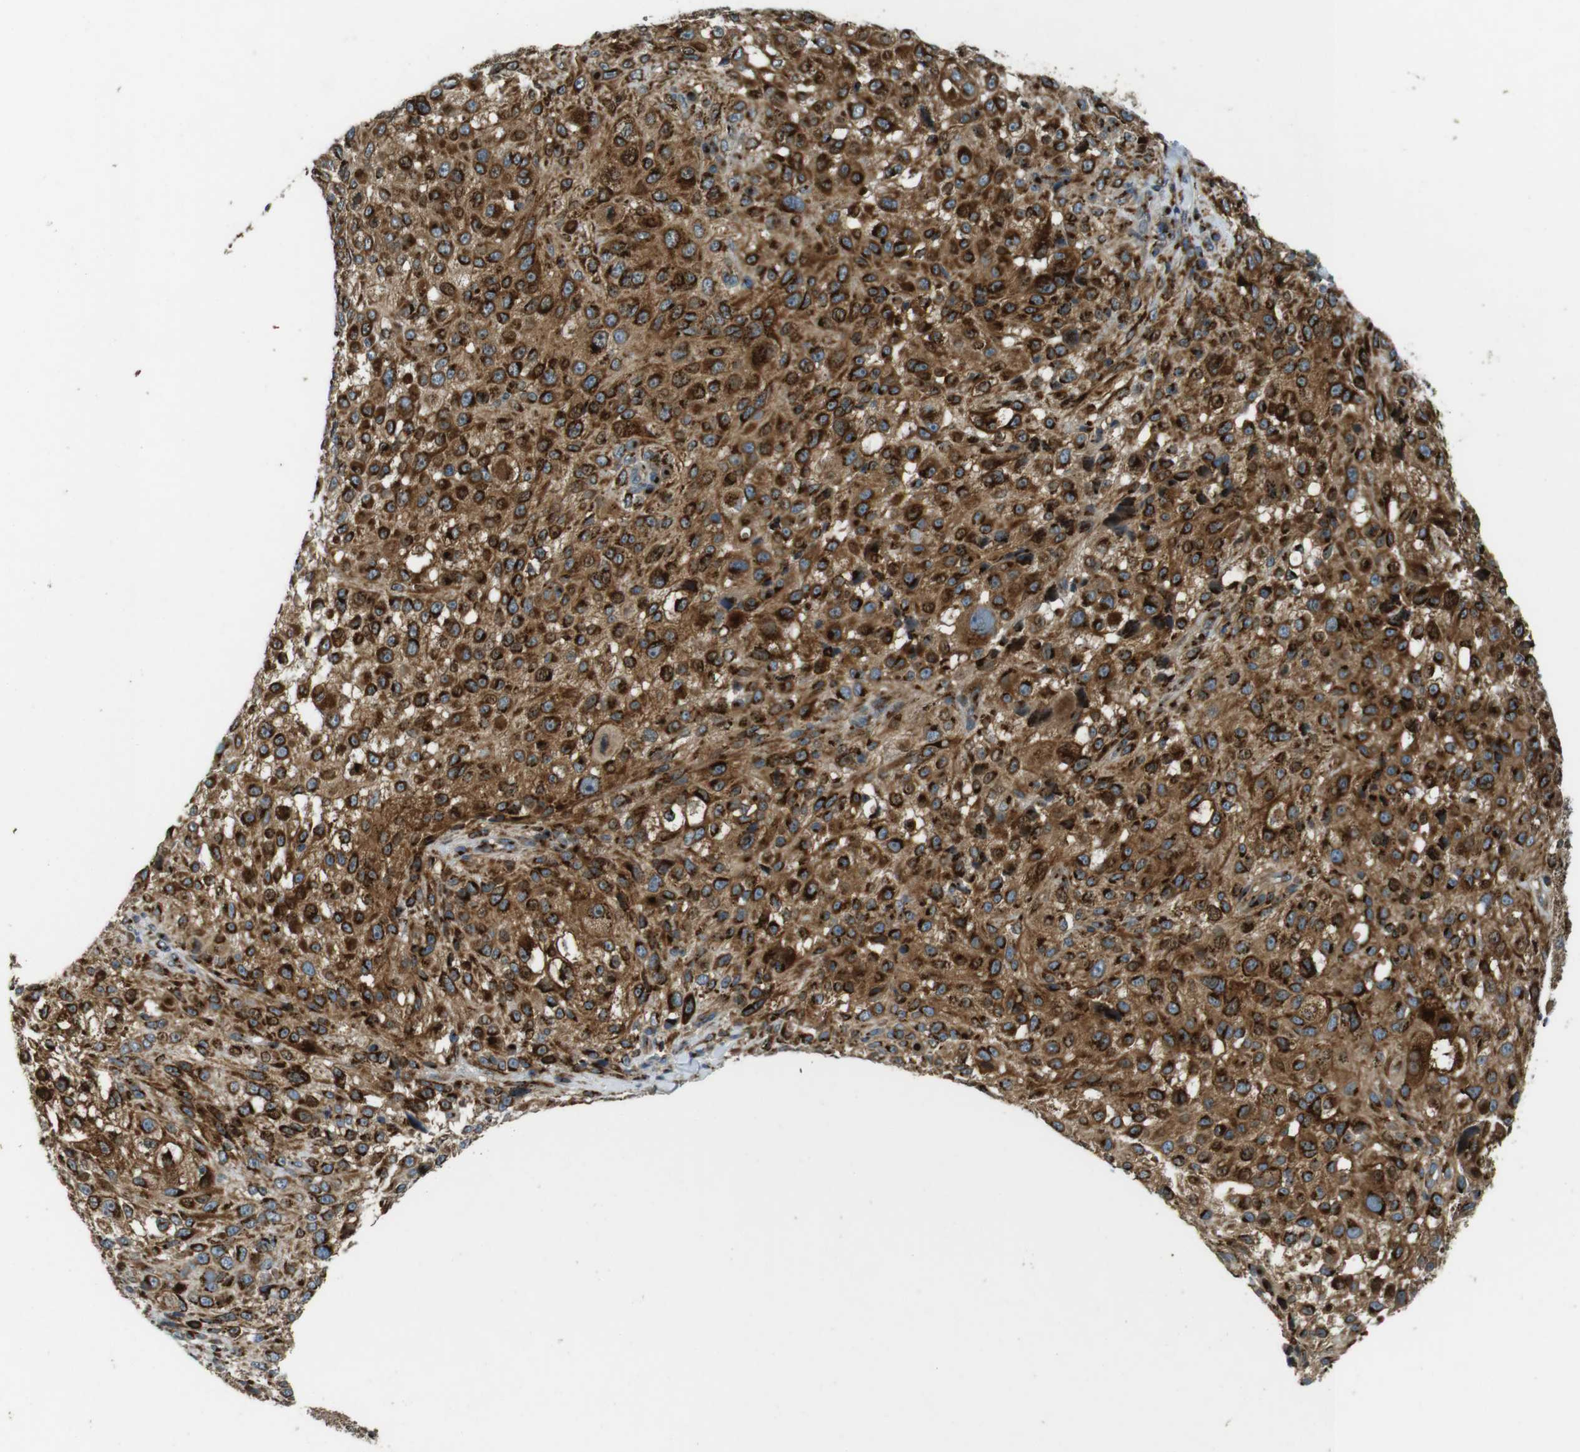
{"staining": {"intensity": "strong", "quantity": ">75%", "location": "cytoplasmic/membranous"}, "tissue": "melanoma", "cell_type": "Tumor cells", "image_type": "cancer", "snomed": [{"axis": "morphology", "description": "Necrosis, NOS"}, {"axis": "morphology", "description": "Malignant melanoma, NOS"}, {"axis": "topography", "description": "Skin"}], "caption": "IHC (DAB) staining of melanoma displays strong cytoplasmic/membranous protein expression in about >75% of tumor cells. The staining is performed using DAB brown chromogen to label protein expression. The nuclei are counter-stained blue using hematoxylin.", "gene": "TMEM115", "patient": {"sex": "female", "age": 87}}